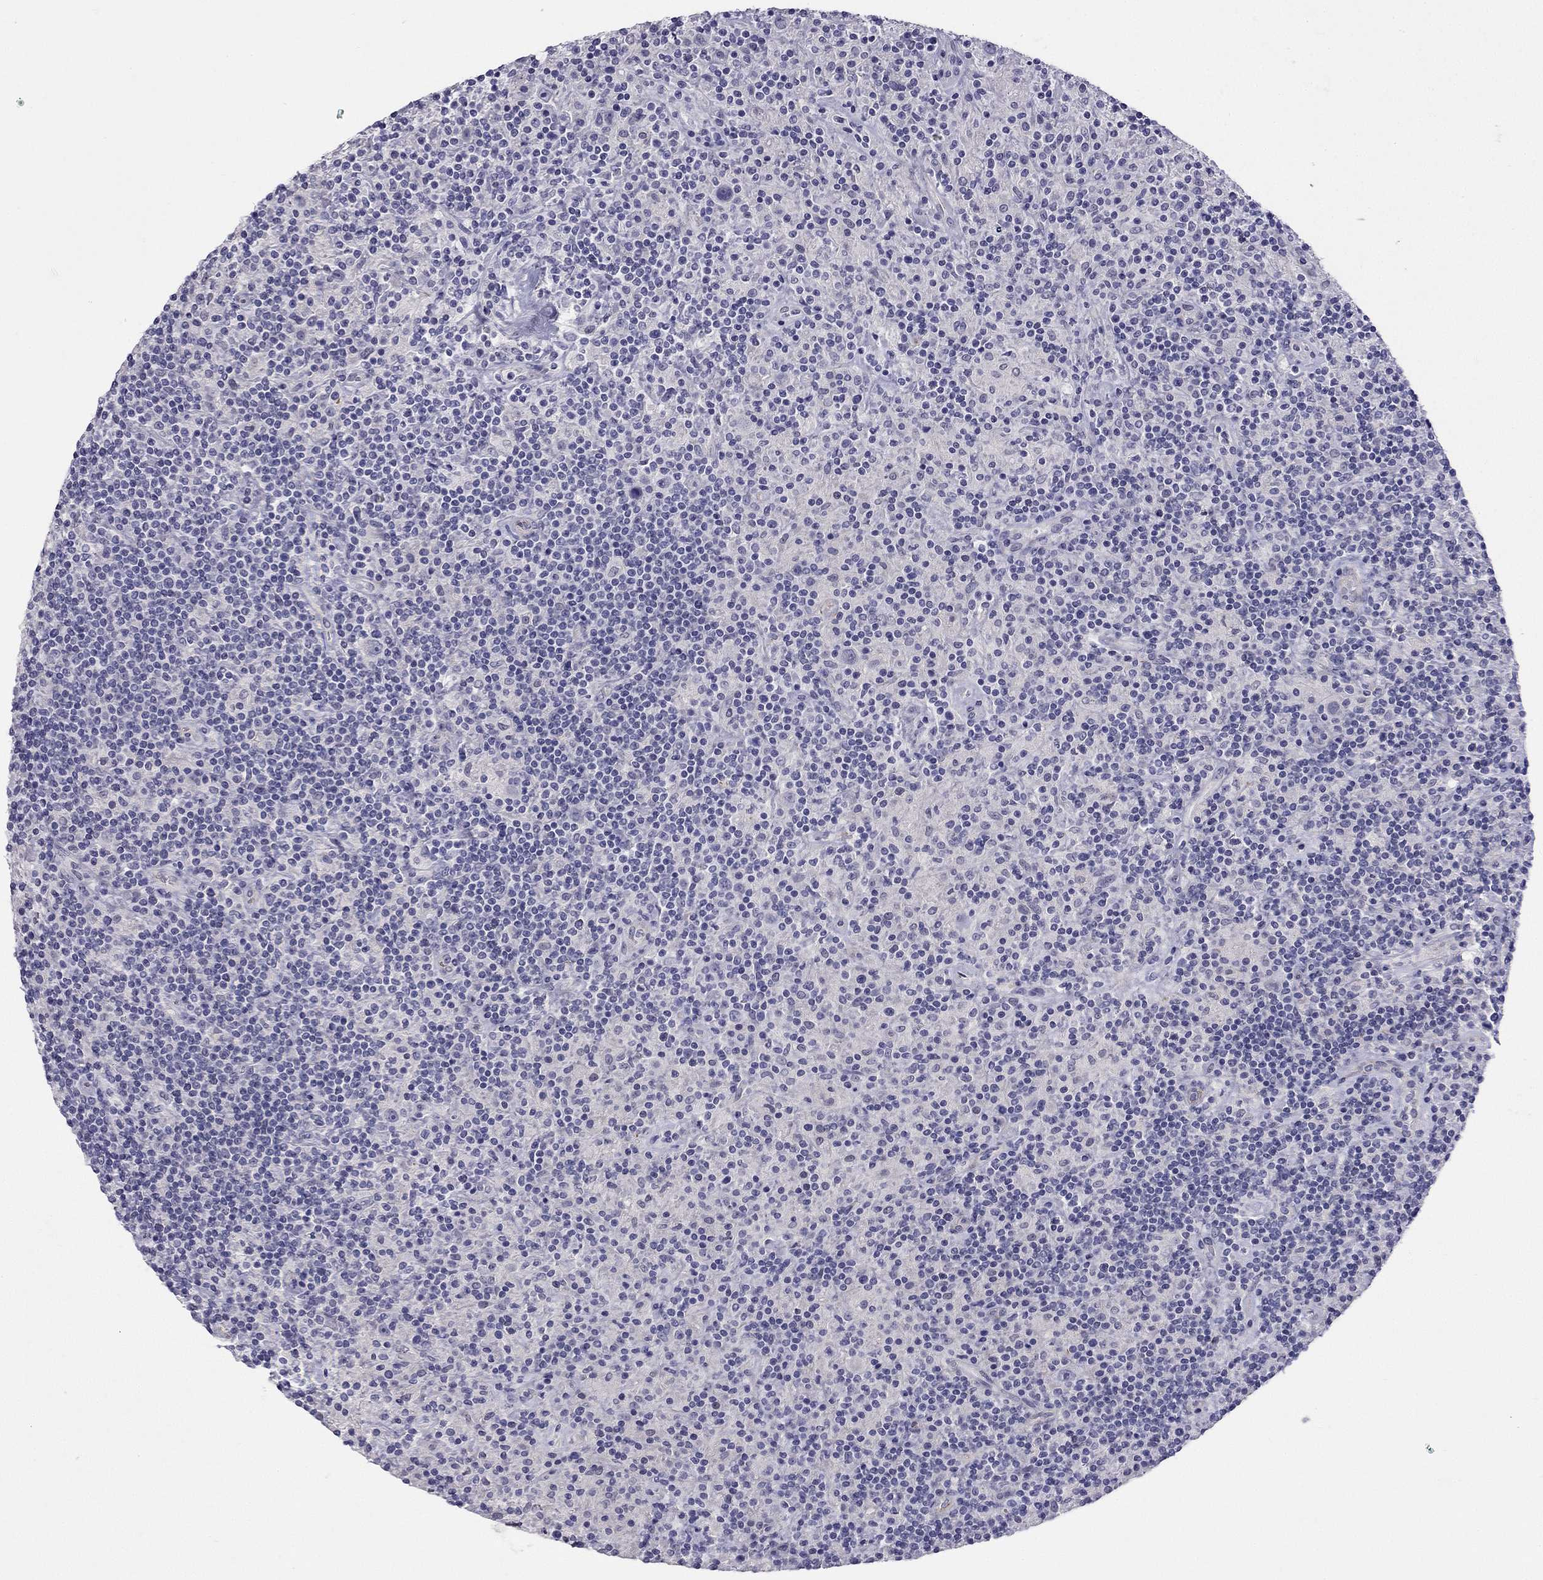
{"staining": {"intensity": "negative", "quantity": "none", "location": "none"}, "tissue": "lymphoma", "cell_type": "Tumor cells", "image_type": "cancer", "snomed": [{"axis": "morphology", "description": "Hodgkin's disease, NOS"}, {"axis": "topography", "description": "Lymph node"}], "caption": "There is no significant staining in tumor cells of Hodgkin's disease.", "gene": "RTL1", "patient": {"sex": "male", "age": 70}}